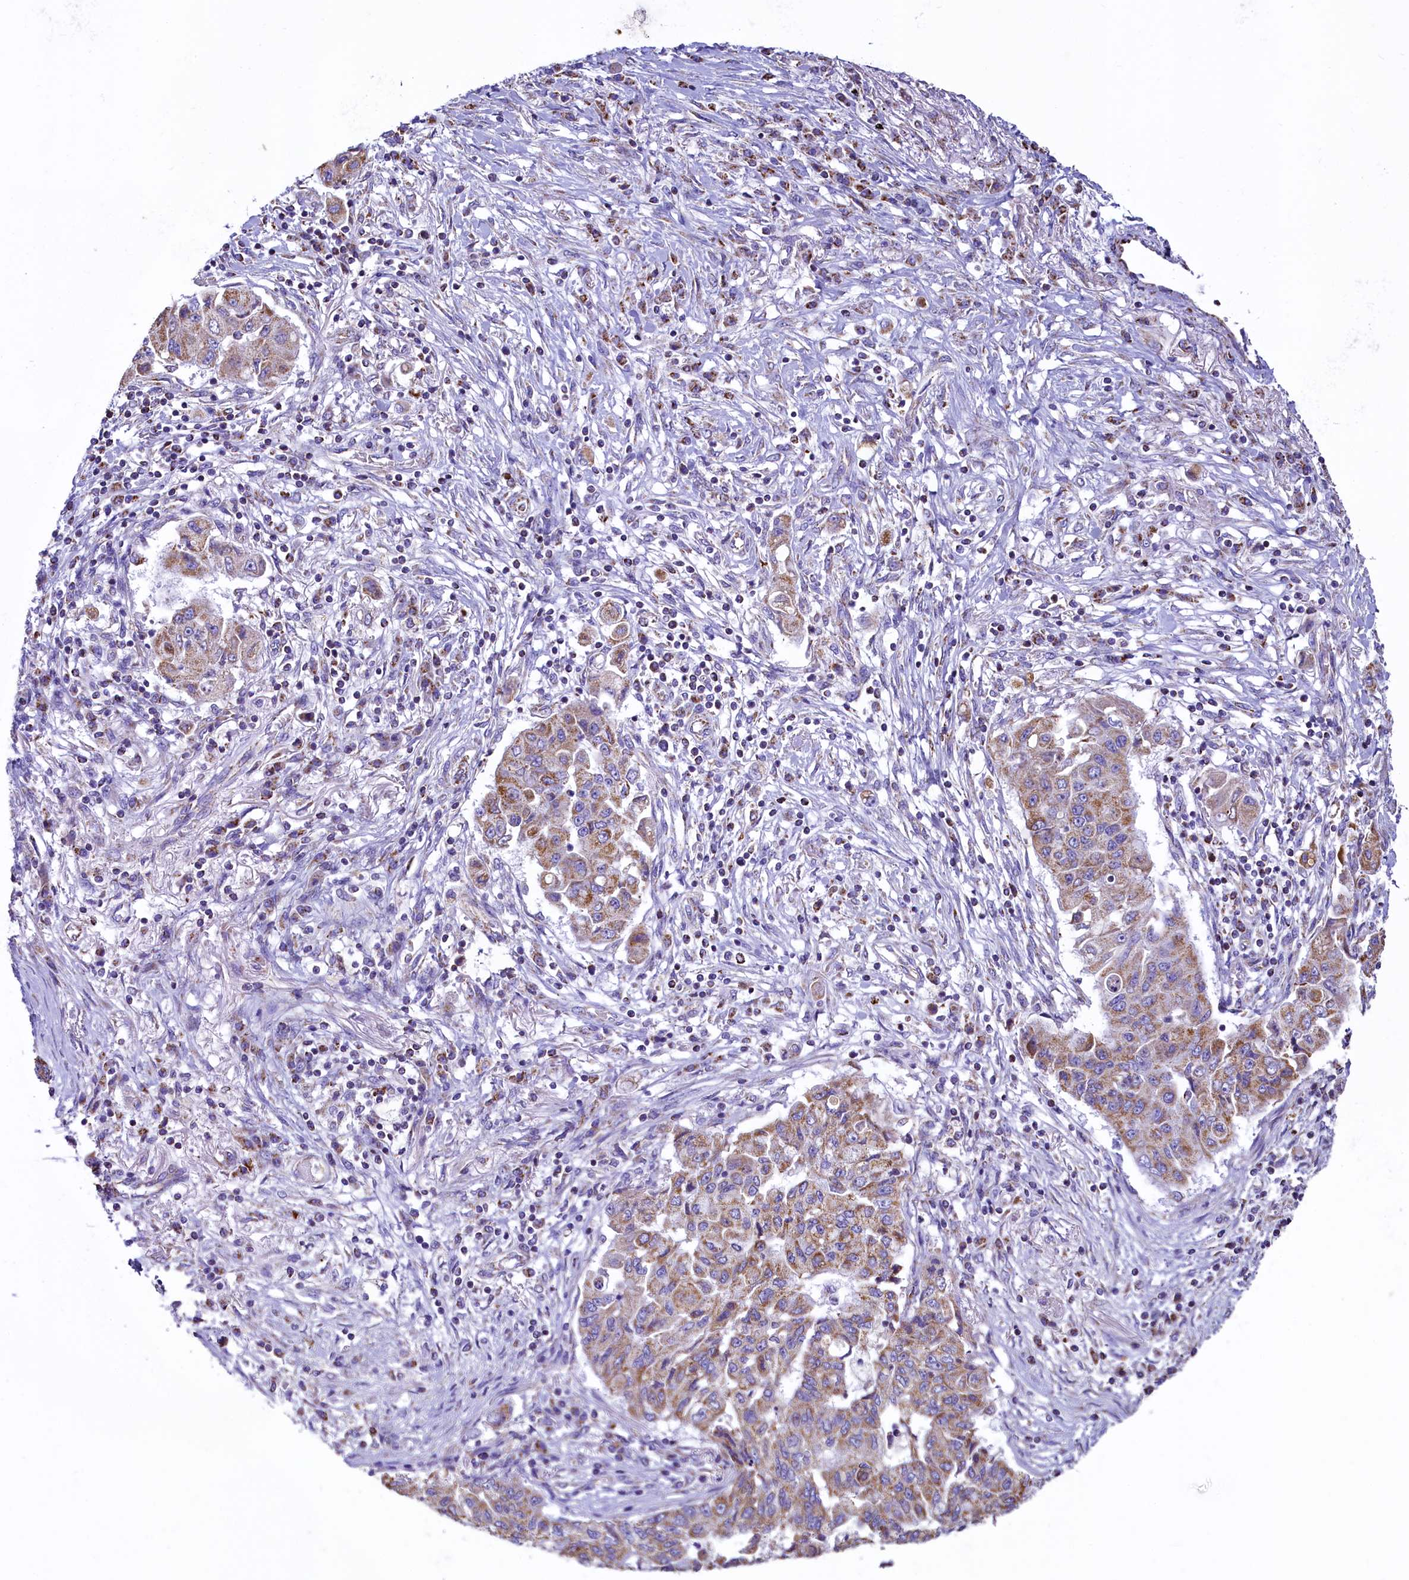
{"staining": {"intensity": "moderate", "quantity": ">75%", "location": "cytoplasmic/membranous"}, "tissue": "lung cancer", "cell_type": "Tumor cells", "image_type": "cancer", "snomed": [{"axis": "morphology", "description": "Squamous cell carcinoma, NOS"}, {"axis": "topography", "description": "Lung"}], "caption": "The photomicrograph reveals a brown stain indicating the presence of a protein in the cytoplasmic/membranous of tumor cells in lung cancer.", "gene": "IDH3A", "patient": {"sex": "male", "age": 74}}